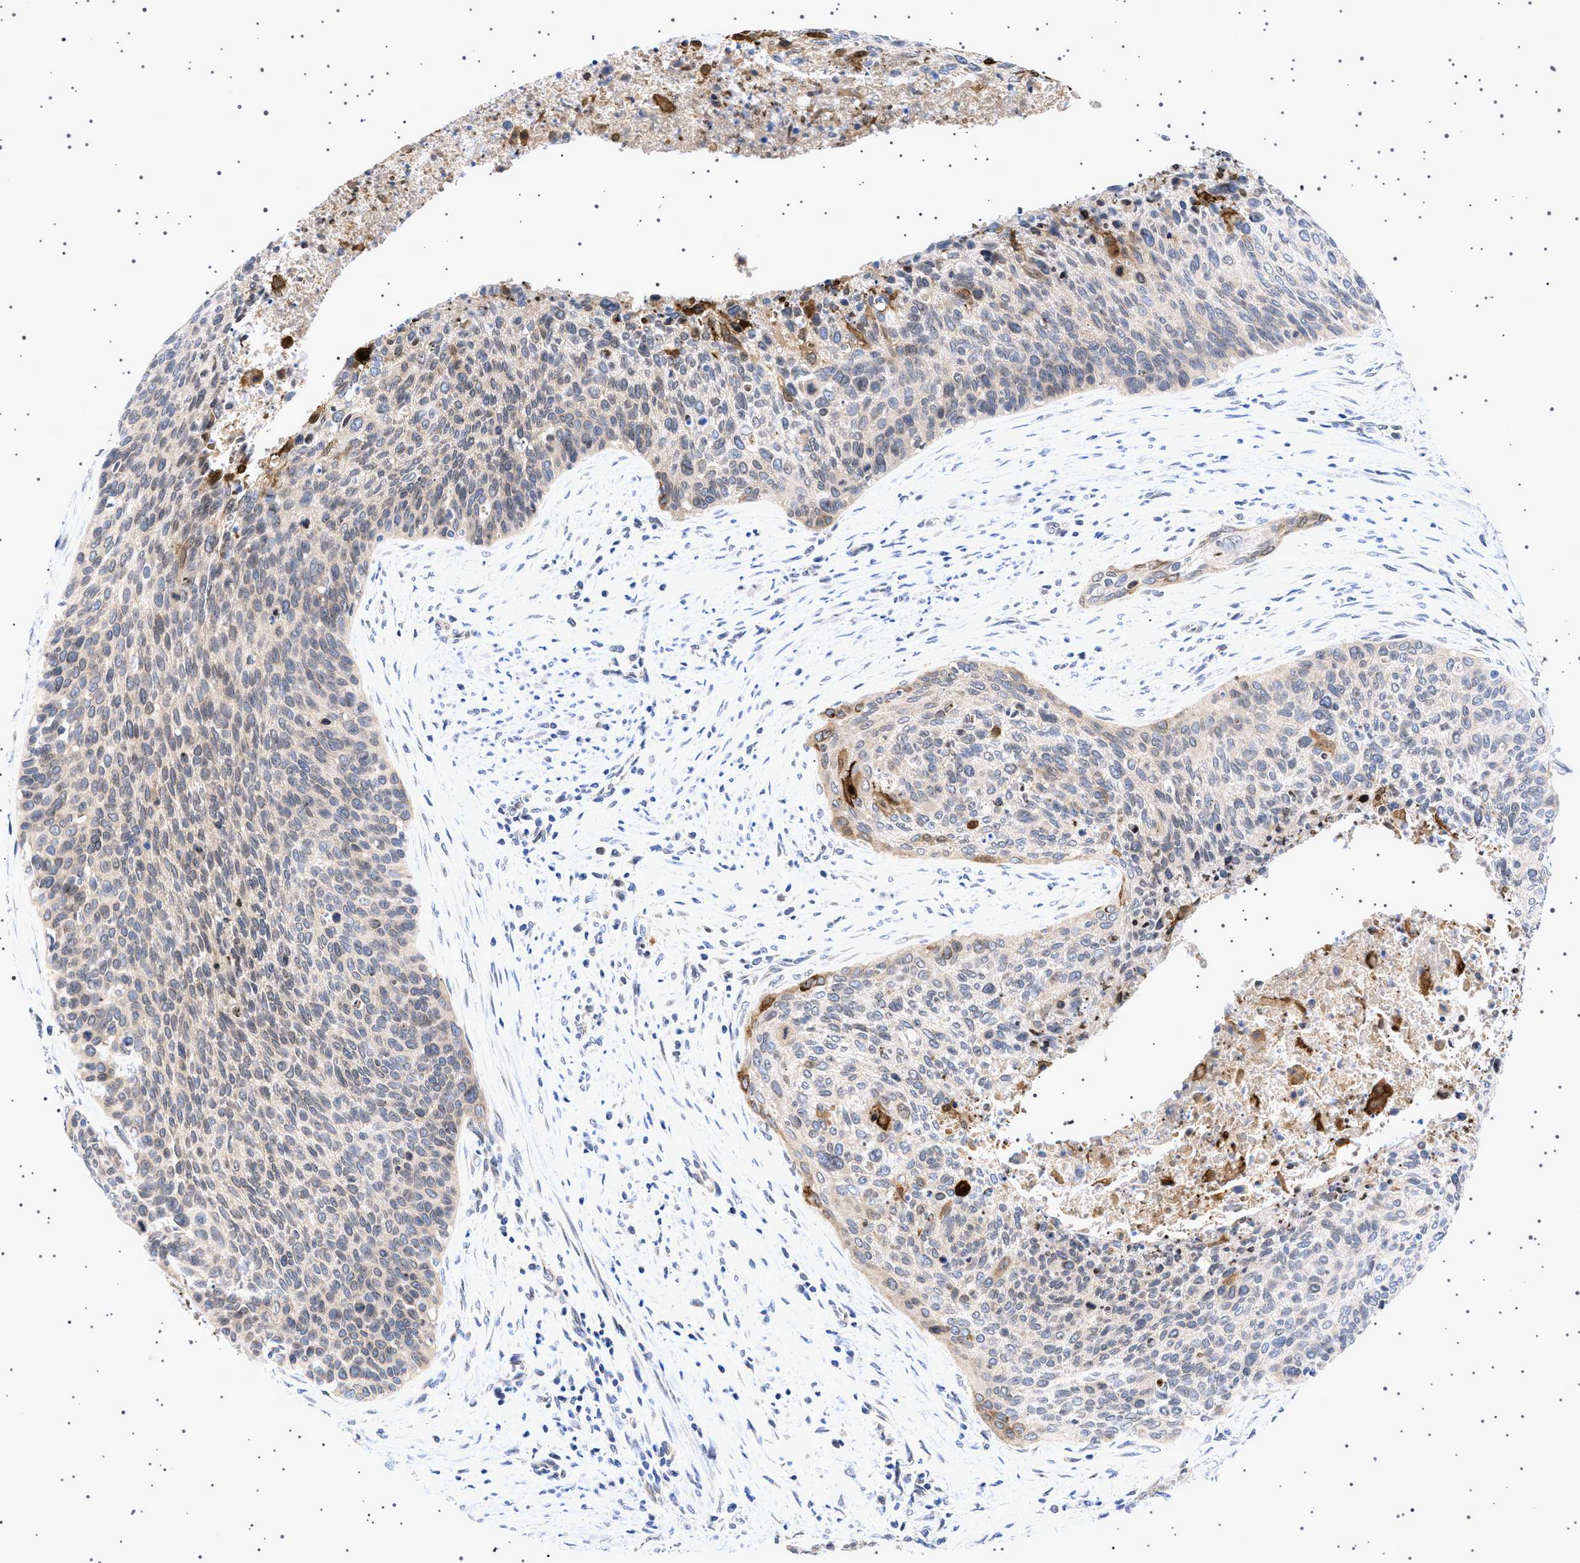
{"staining": {"intensity": "moderate", "quantity": "<25%", "location": "cytoplasmic/membranous"}, "tissue": "cervical cancer", "cell_type": "Tumor cells", "image_type": "cancer", "snomed": [{"axis": "morphology", "description": "Squamous cell carcinoma, NOS"}, {"axis": "topography", "description": "Cervix"}], "caption": "An immunohistochemistry histopathology image of tumor tissue is shown. Protein staining in brown labels moderate cytoplasmic/membranous positivity in cervical cancer (squamous cell carcinoma) within tumor cells. The staining was performed using DAB to visualize the protein expression in brown, while the nuclei were stained in blue with hematoxylin (Magnification: 20x).", "gene": "NUP93", "patient": {"sex": "female", "age": 55}}